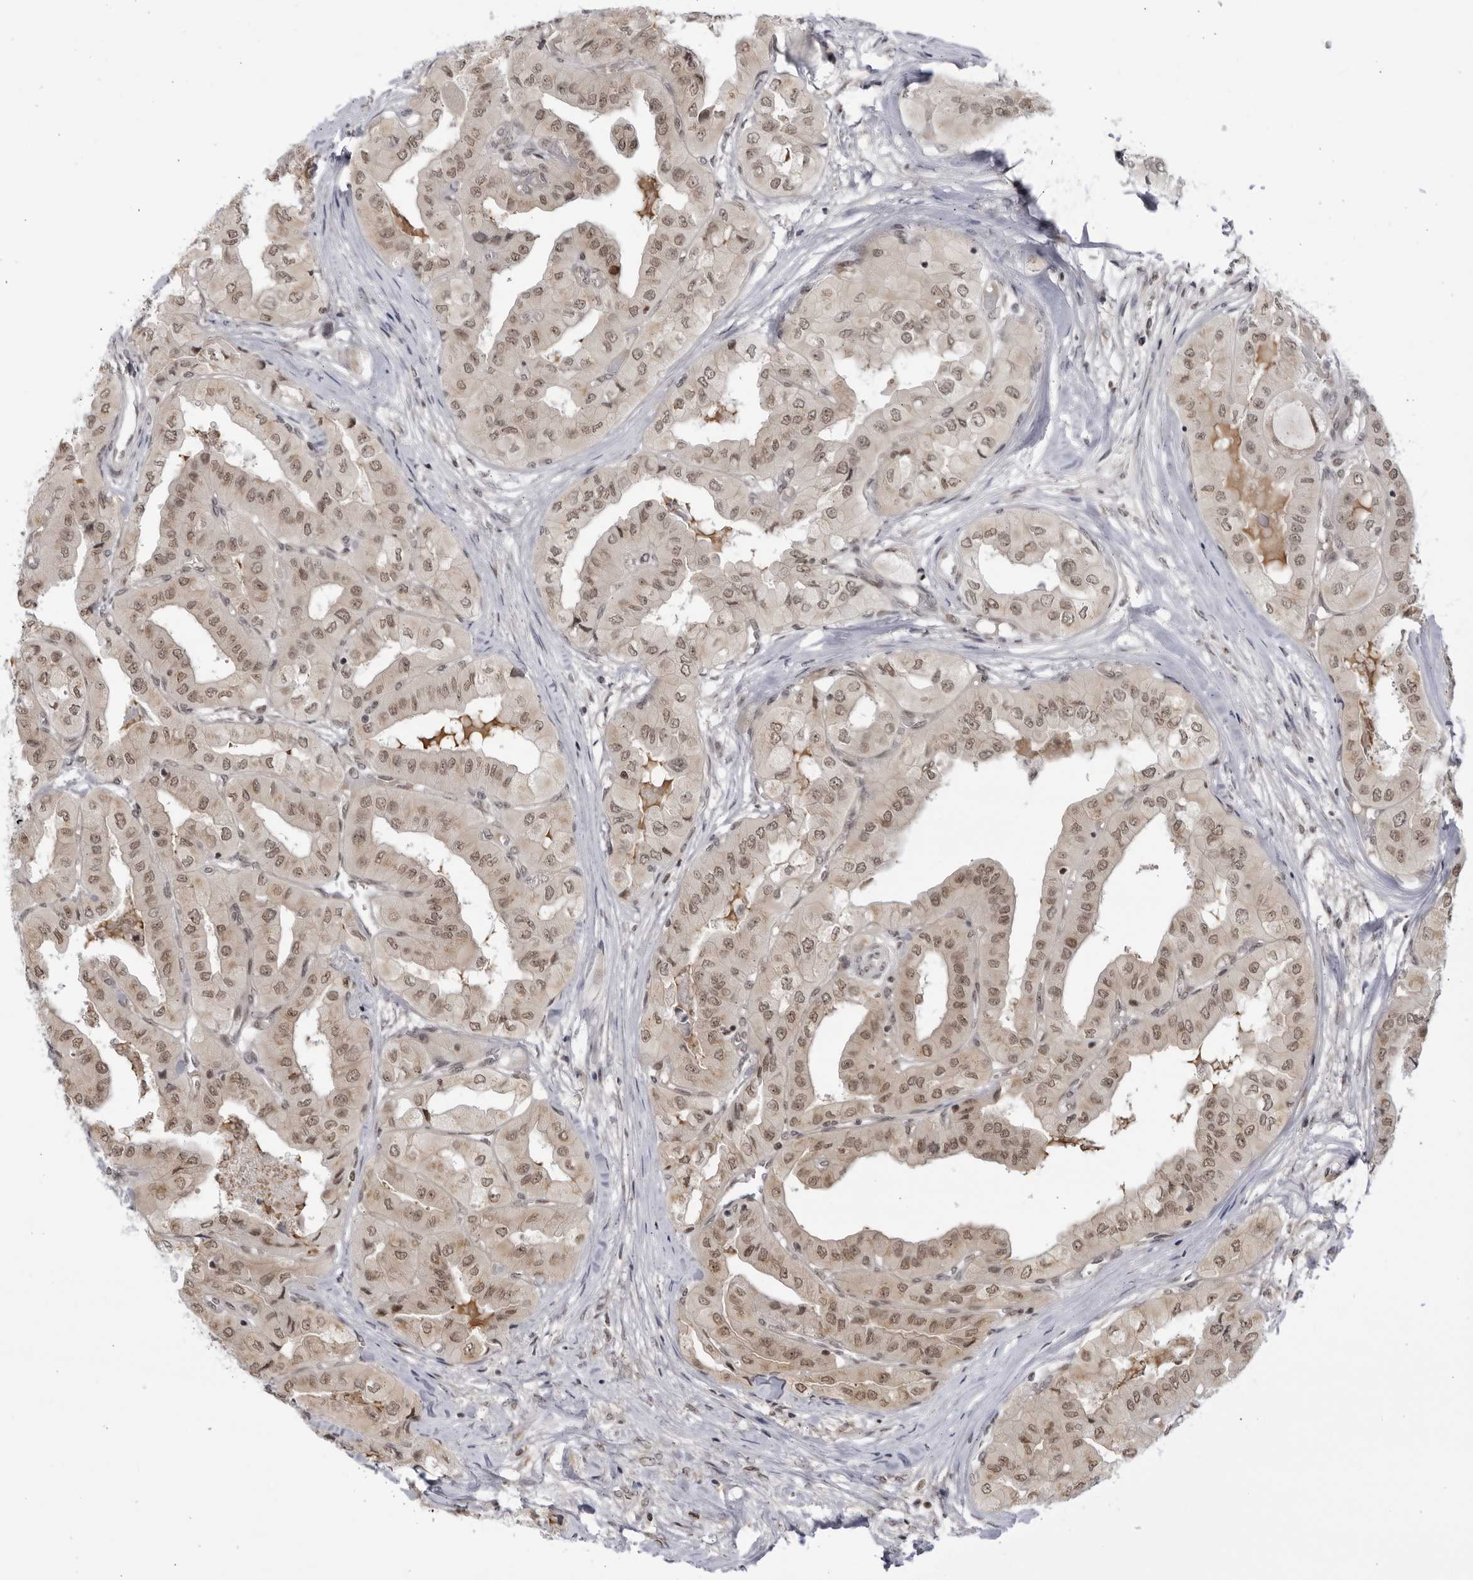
{"staining": {"intensity": "weak", "quantity": ">75%", "location": "nuclear"}, "tissue": "thyroid cancer", "cell_type": "Tumor cells", "image_type": "cancer", "snomed": [{"axis": "morphology", "description": "Papillary adenocarcinoma, NOS"}, {"axis": "topography", "description": "Thyroid gland"}], "caption": "A histopathology image of thyroid papillary adenocarcinoma stained for a protein demonstrates weak nuclear brown staining in tumor cells. The protein is stained brown, and the nuclei are stained in blue (DAB IHC with brightfield microscopy, high magnification).", "gene": "RASGEF1C", "patient": {"sex": "female", "age": 59}}